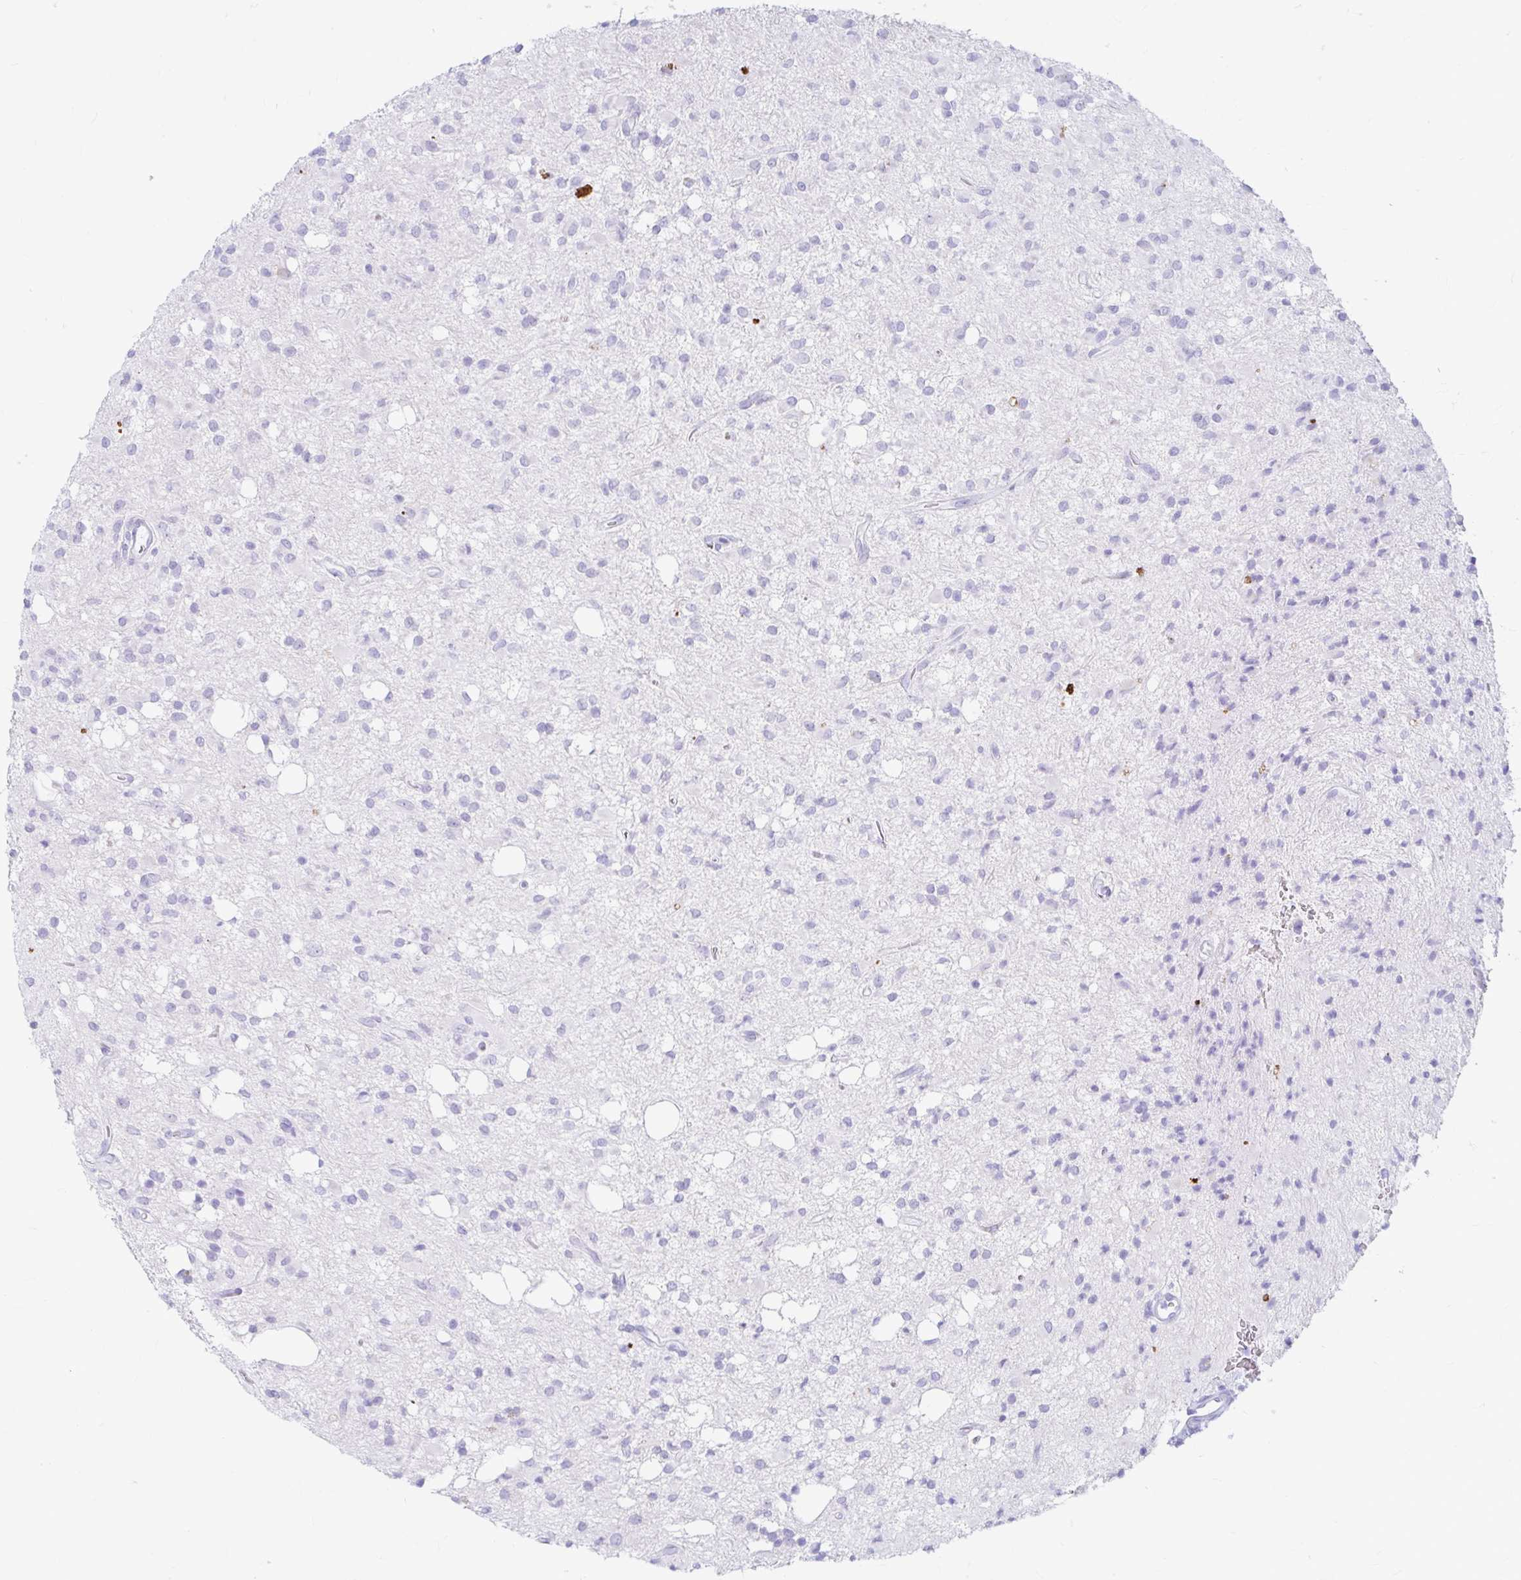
{"staining": {"intensity": "negative", "quantity": "none", "location": "none"}, "tissue": "glioma", "cell_type": "Tumor cells", "image_type": "cancer", "snomed": [{"axis": "morphology", "description": "Glioma, malignant, Low grade"}, {"axis": "topography", "description": "Brain"}], "caption": "This is an immunohistochemistry image of malignant low-grade glioma. There is no positivity in tumor cells.", "gene": "ERICH6", "patient": {"sex": "female", "age": 33}}